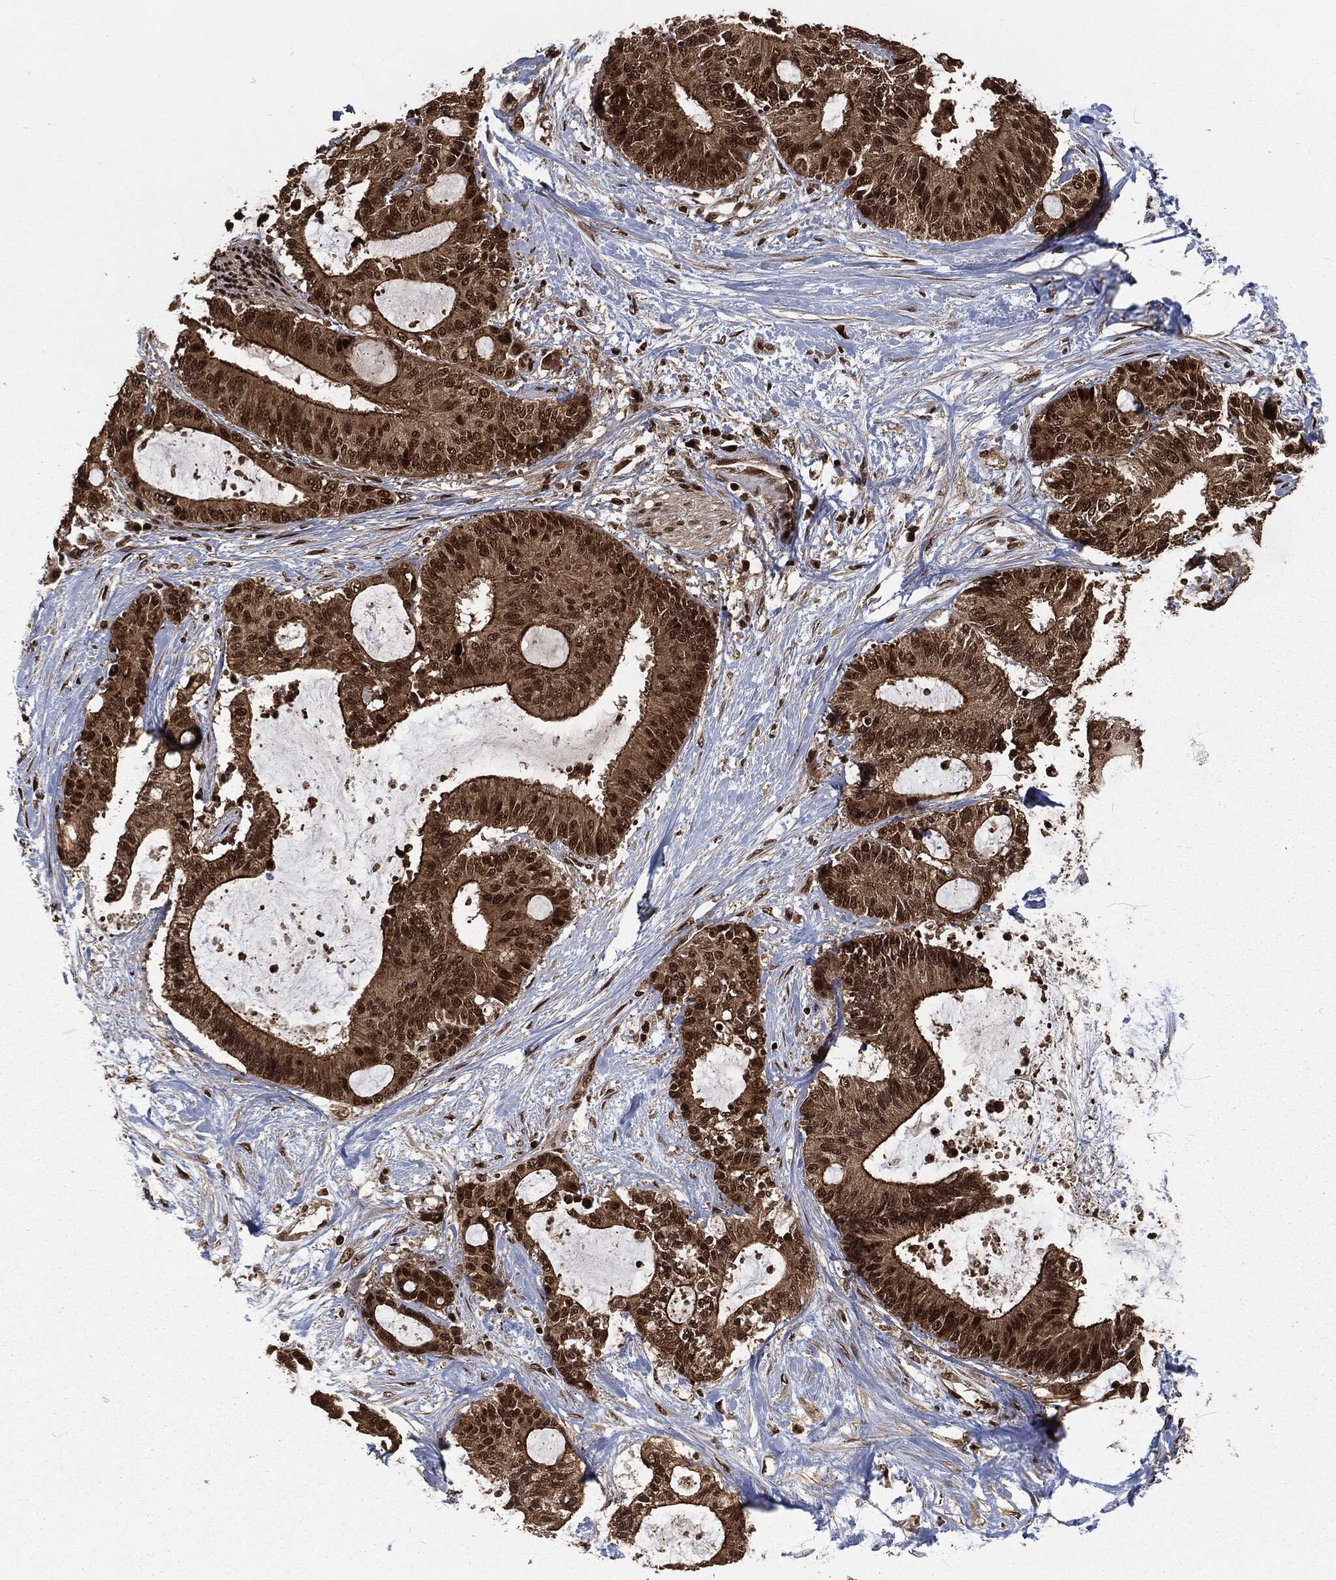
{"staining": {"intensity": "strong", "quantity": "25%-75%", "location": "nuclear"}, "tissue": "liver cancer", "cell_type": "Tumor cells", "image_type": "cancer", "snomed": [{"axis": "morphology", "description": "Cholangiocarcinoma"}, {"axis": "topography", "description": "Liver"}], "caption": "Immunohistochemistry of liver cancer (cholangiocarcinoma) shows high levels of strong nuclear expression in approximately 25%-75% of tumor cells. Using DAB (3,3'-diaminobenzidine) (brown) and hematoxylin (blue) stains, captured at high magnification using brightfield microscopy.", "gene": "NGRN", "patient": {"sex": "female", "age": 73}}